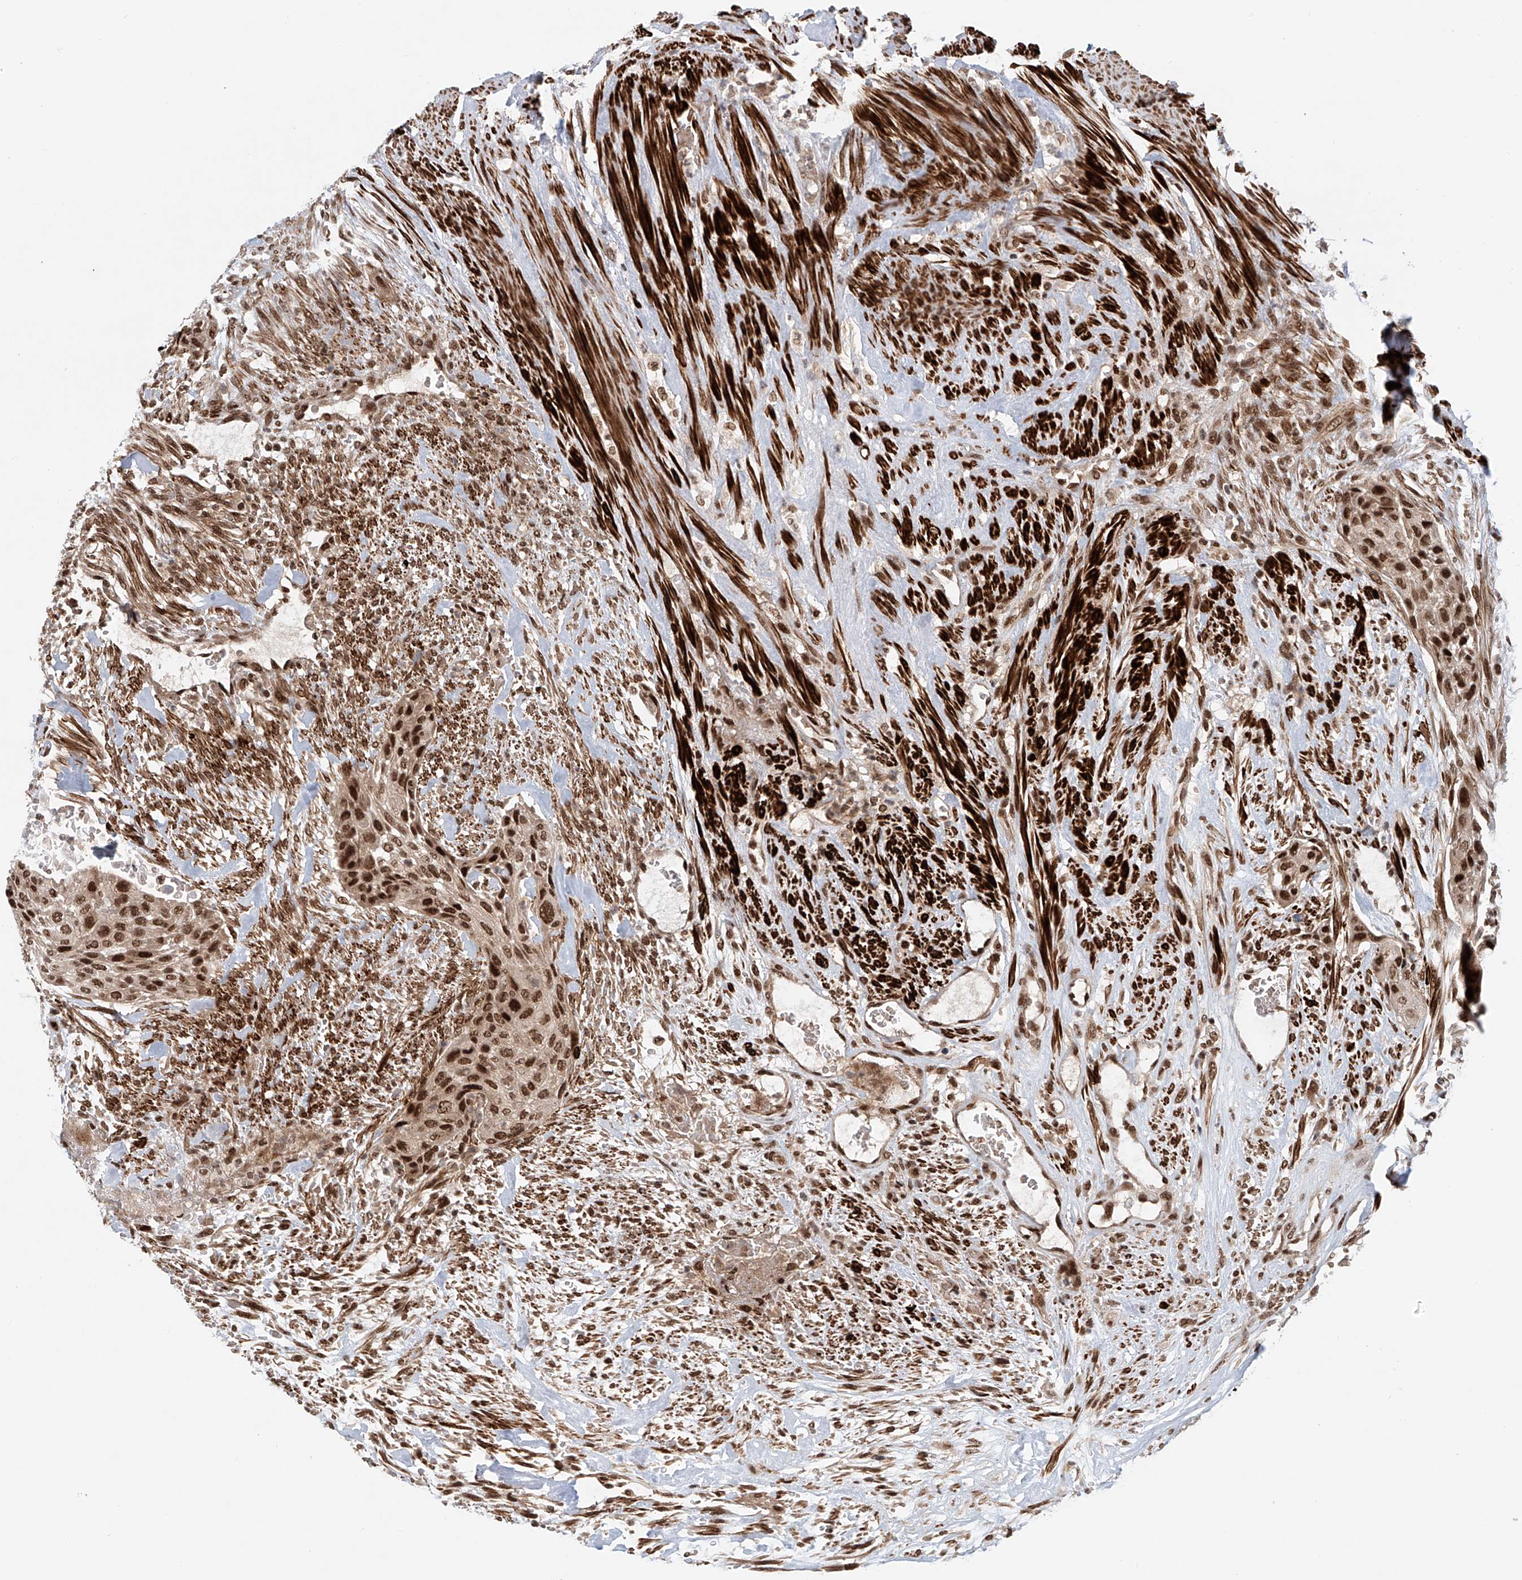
{"staining": {"intensity": "strong", "quantity": ">75%", "location": "nuclear"}, "tissue": "urothelial cancer", "cell_type": "Tumor cells", "image_type": "cancer", "snomed": [{"axis": "morphology", "description": "Urothelial carcinoma, High grade"}, {"axis": "topography", "description": "Urinary bladder"}], "caption": "Brown immunohistochemical staining in human high-grade urothelial carcinoma displays strong nuclear positivity in about >75% of tumor cells.", "gene": "ZNF470", "patient": {"sex": "male", "age": 35}}